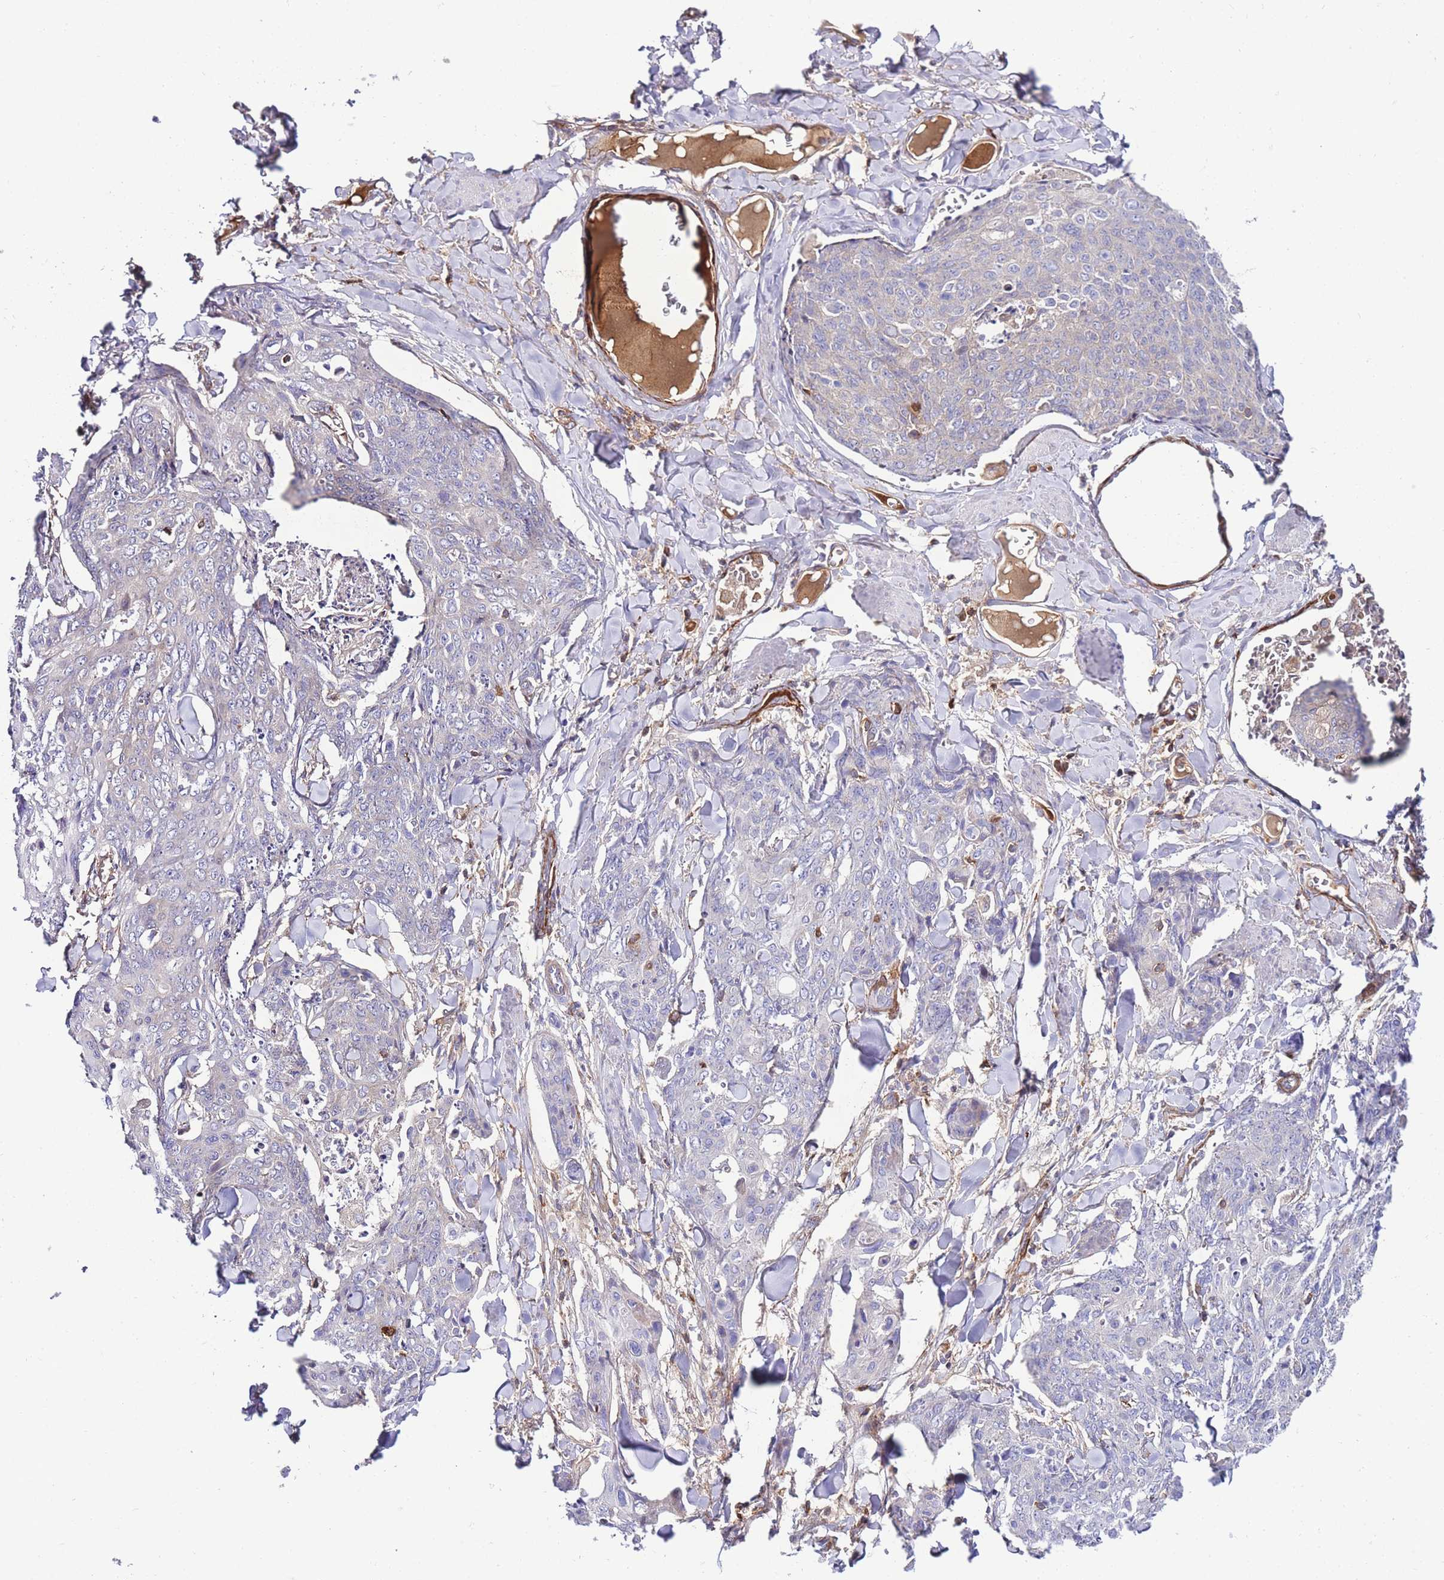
{"staining": {"intensity": "negative", "quantity": "none", "location": "none"}, "tissue": "skin cancer", "cell_type": "Tumor cells", "image_type": "cancer", "snomed": [{"axis": "morphology", "description": "Squamous cell carcinoma, NOS"}, {"axis": "topography", "description": "Skin"}, {"axis": "topography", "description": "Vulva"}], "caption": "Immunohistochemical staining of human skin squamous cell carcinoma shows no significant staining in tumor cells.", "gene": "FBN3", "patient": {"sex": "female", "age": 85}}